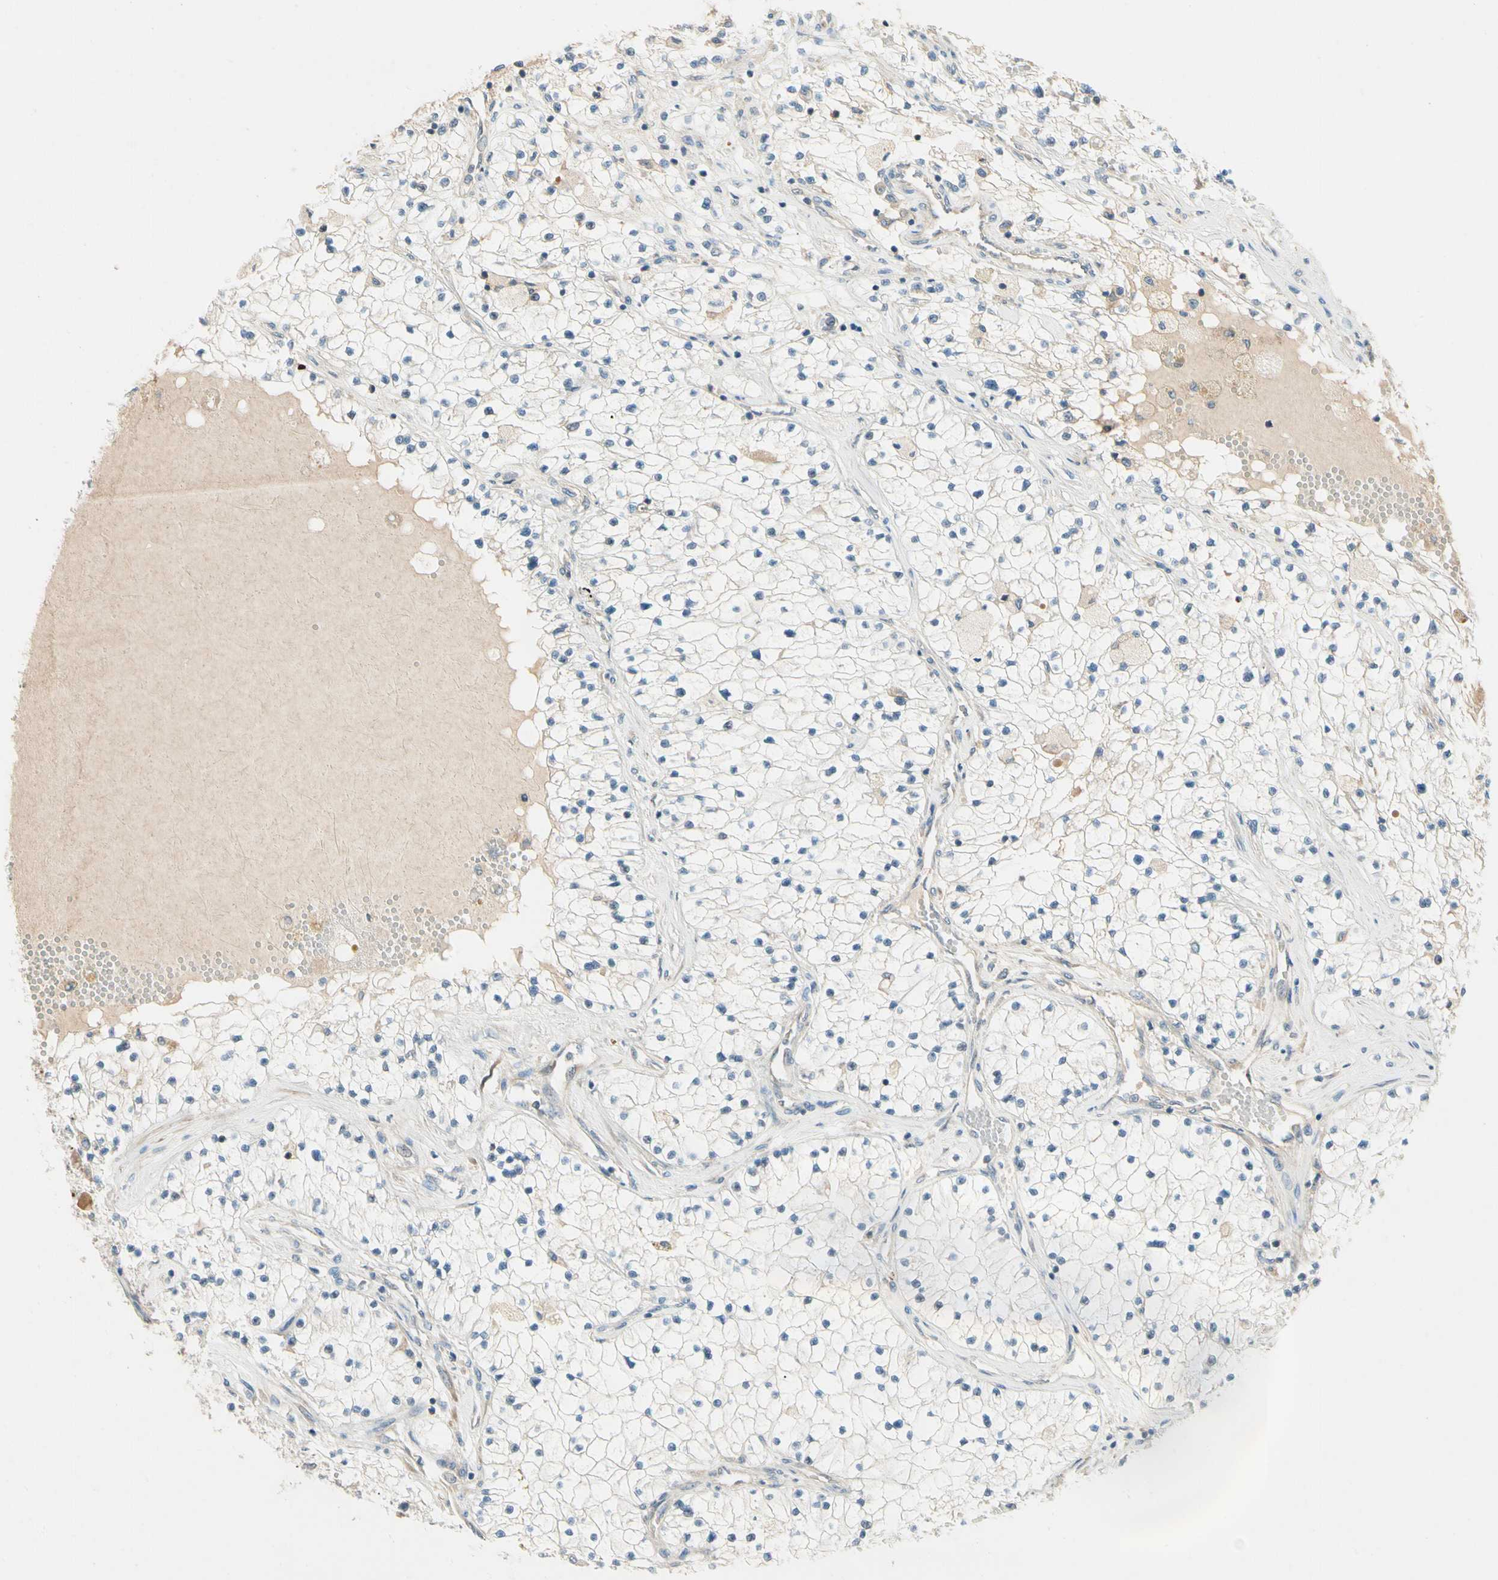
{"staining": {"intensity": "weak", "quantity": "<25%", "location": "cytoplasmic/membranous"}, "tissue": "renal cancer", "cell_type": "Tumor cells", "image_type": "cancer", "snomed": [{"axis": "morphology", "description": "Adenocarcinoma, NOS"}, {"axis": "topography", "description": "Kidney"}], "caption": "There is no significant positivity in tumor cells of renal cancer (adenocarcinoma).", "gene": "WIPI1", "patient": {"sex": "male", "age": 68}}